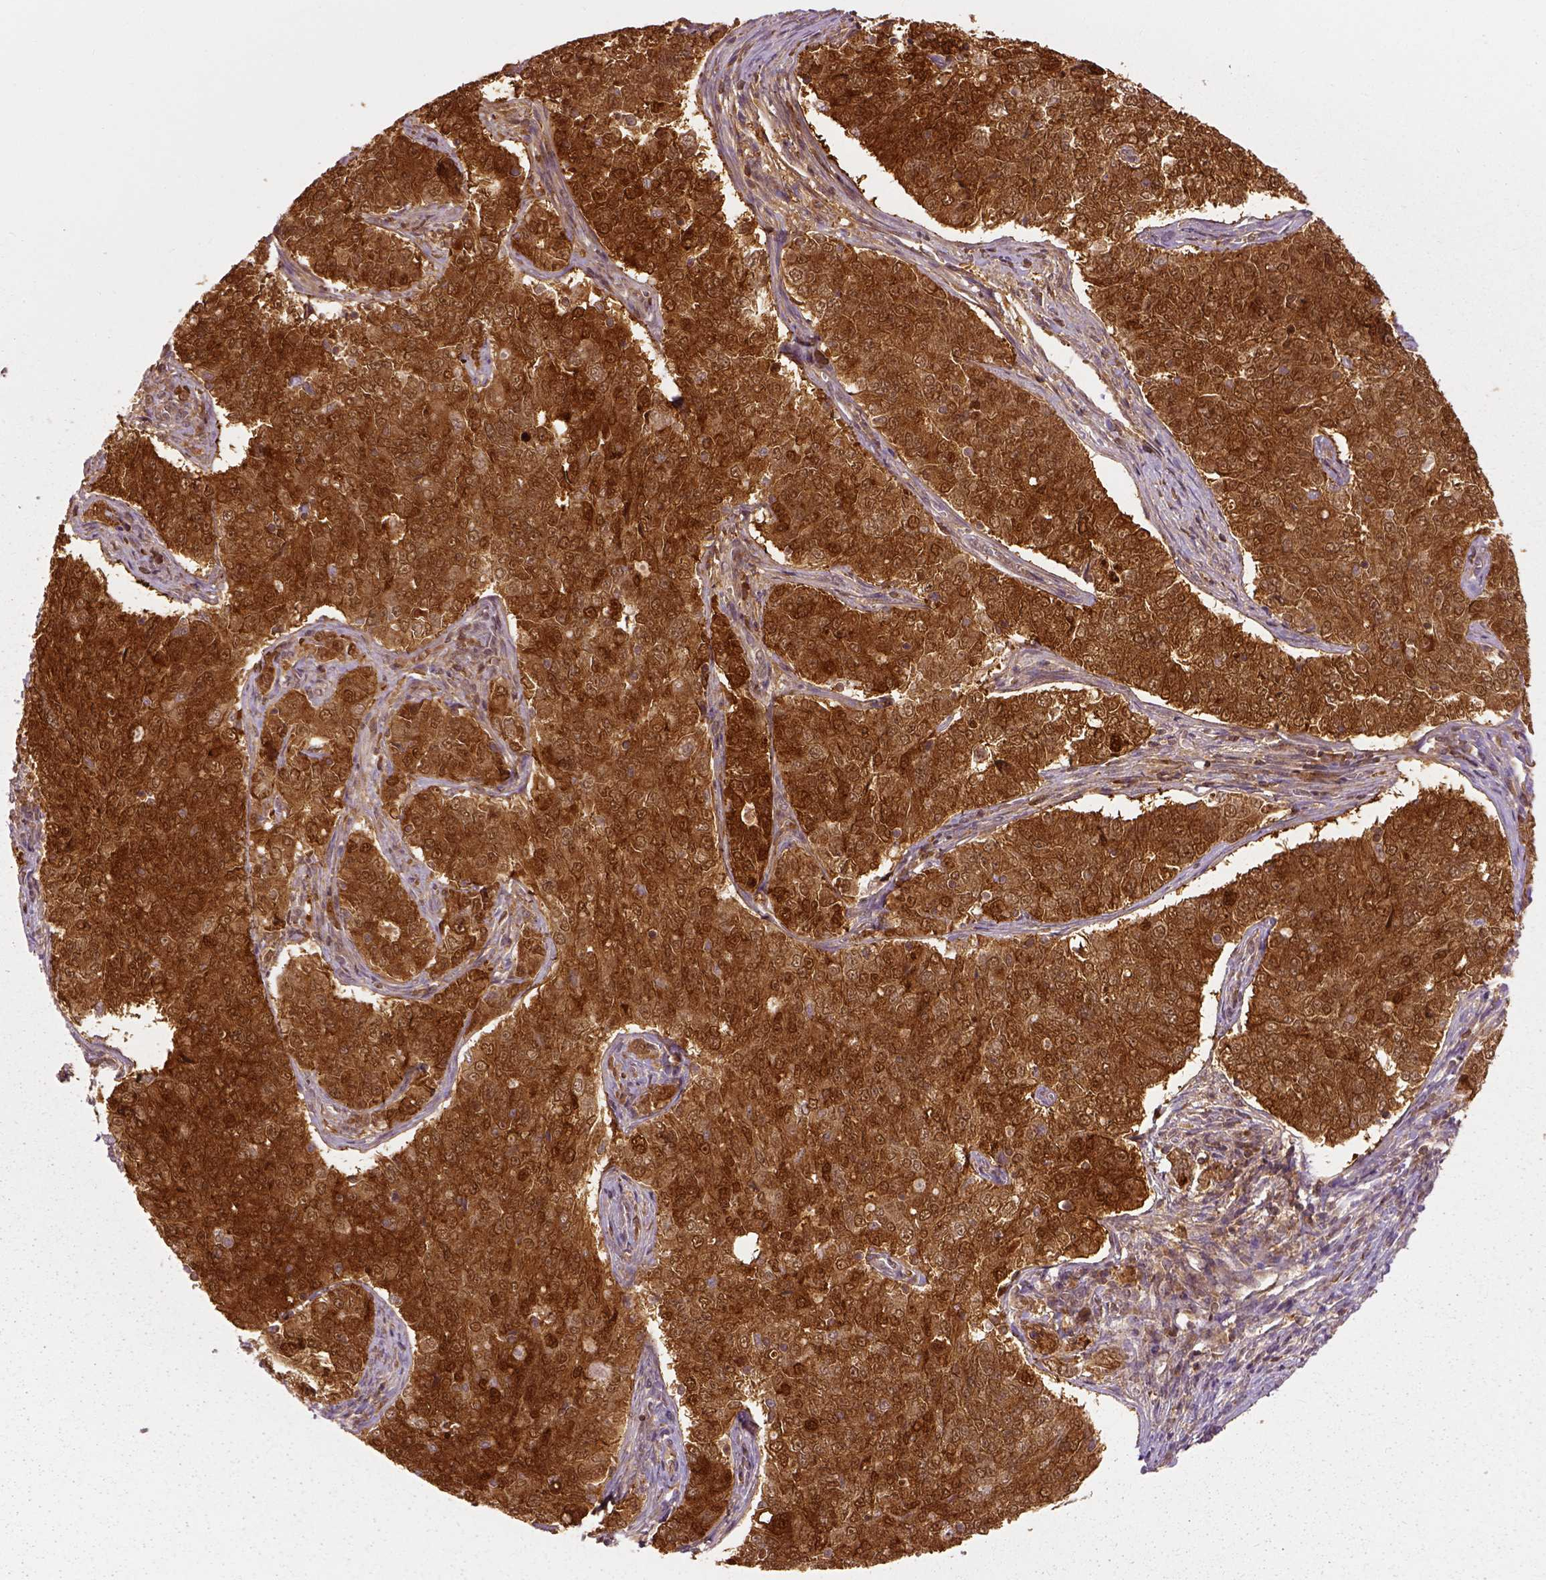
{"staining": {"intensity": "strong", "quantity": ">75%", "location": "cytoplasmic/membranous,nuclear"}, "tissue": "endometrial cancer", "cell_type": "Tumor cells", "image_type": "cancer", "snomed": [{"axis": "morphology", "description": "Adenocarcinoma, NOS"}, {"axis": "topography", "description": "Endometrium"}], "caption": "Strong cytoplasmic/membranous and nuclear expression is seen in approximately >75% of tumor cells in endometrial cancer (adenocarcinoma). The staining was performed using DAB, with brown indicating positive protein expression. Nuclei are stained blue with hematoxylin.", "gene": "GPI", "patient": {"sex": "female", "age": 43}}